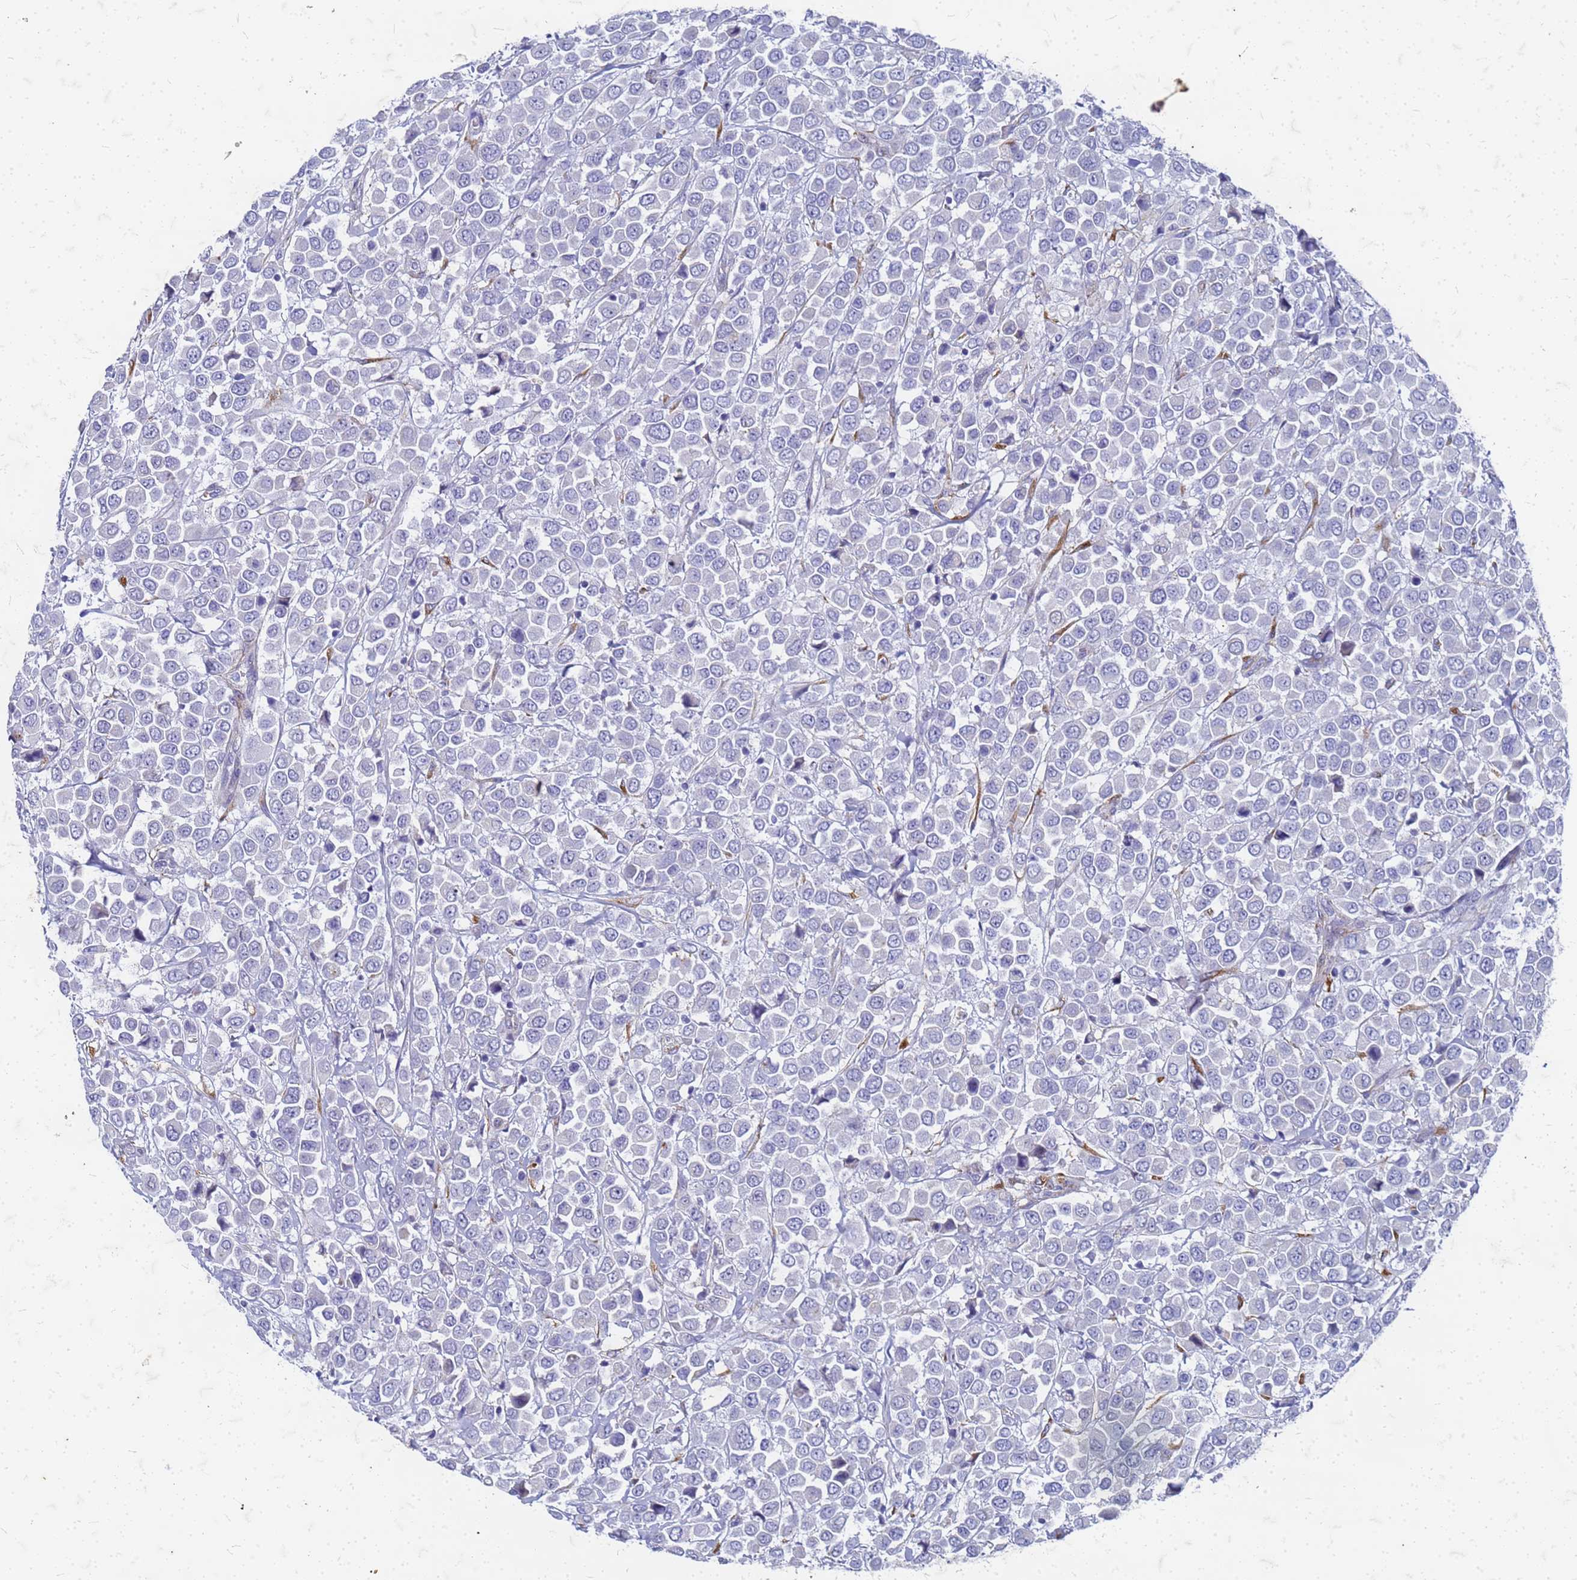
{"staining": {"intensity": "negative", "quantity": "none", "location": "none"}, "tissue": "breast cancer", "cell_type": "Tumor cells", "image_type": "cancer", "snomed": [{"axis": "morphology", "description": "Duct carcinoma"}, {"axis": "topography", "description": "Breast"}], "caption": "Human breast intraductal carcinoma stained for a protein using IHC reveals no positivity in tumor cells.", "gene": "TRIM64B", "patient": {"sex": "female", "age": 61}}